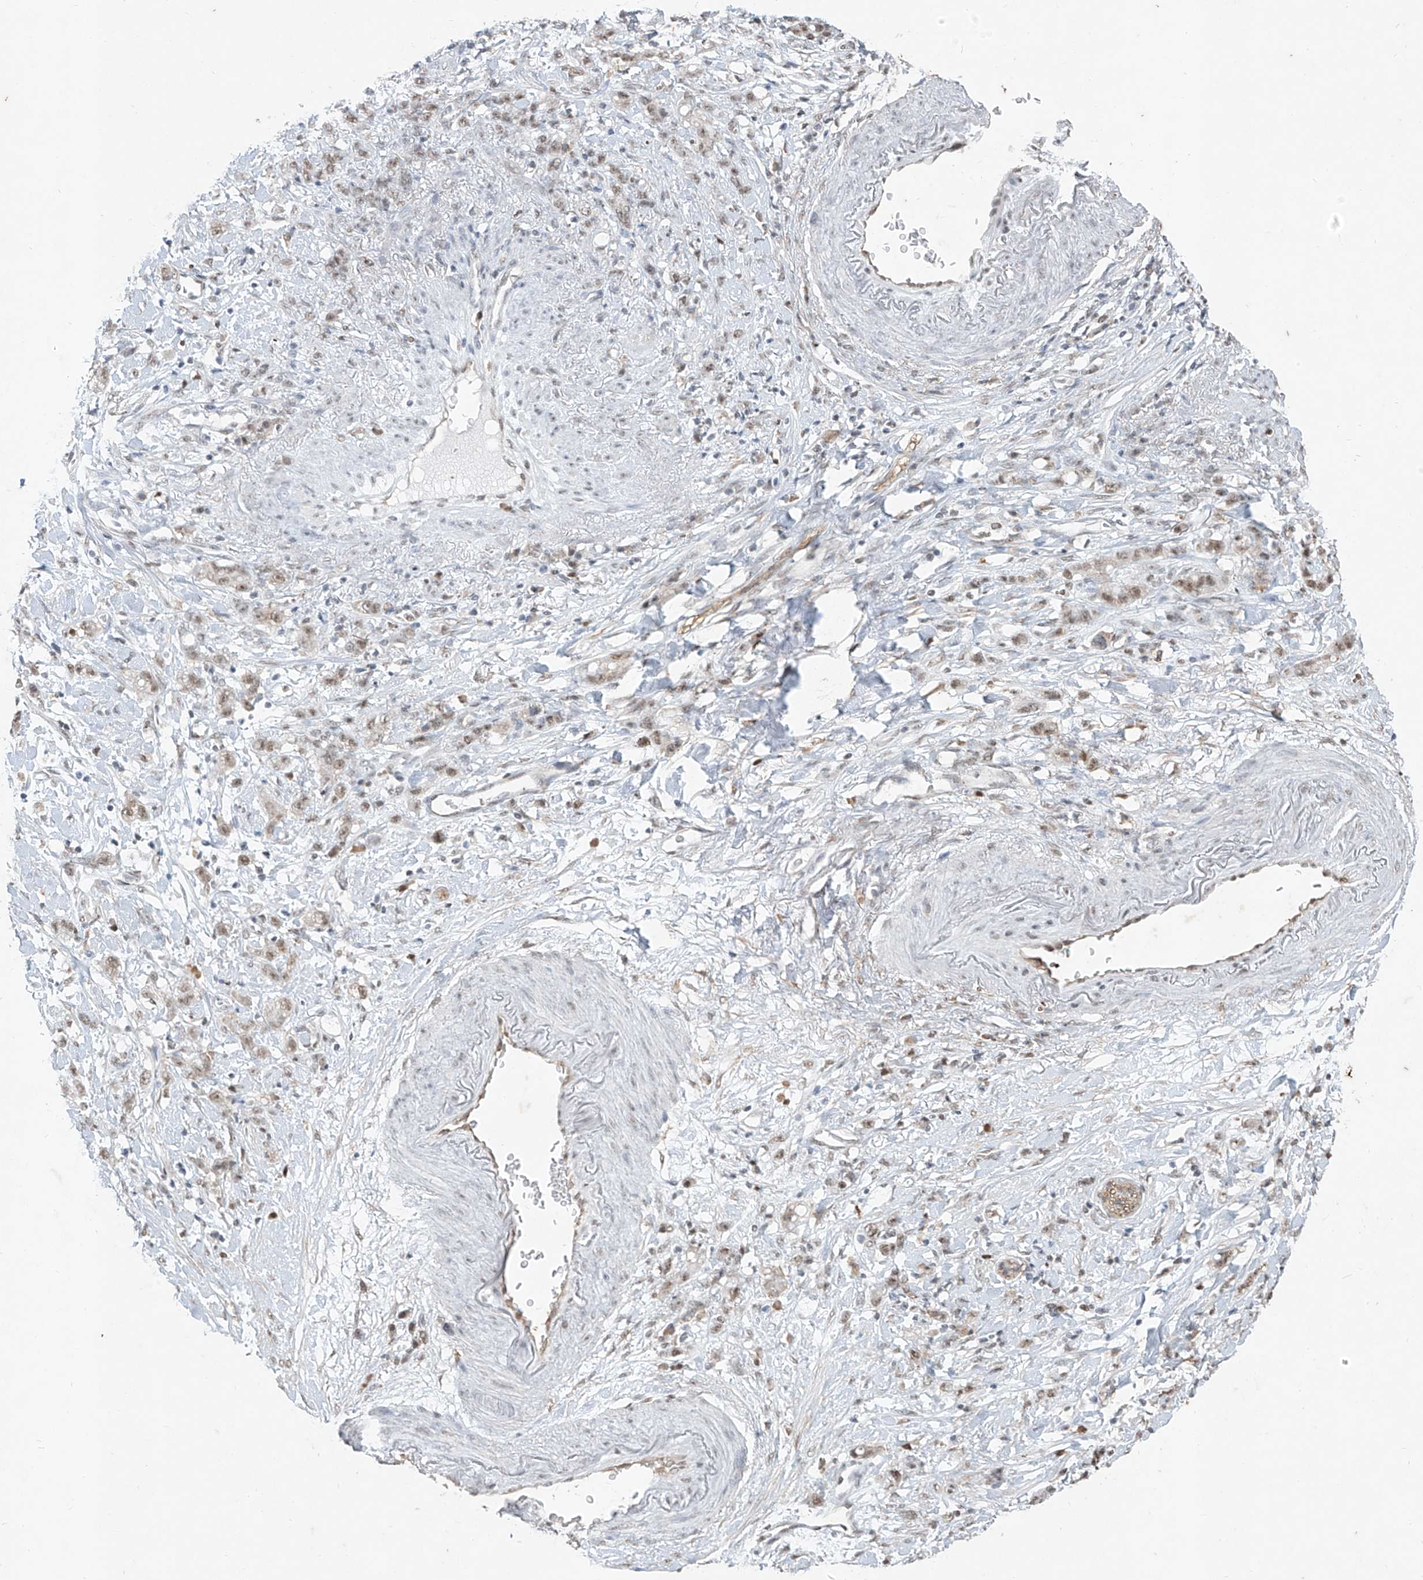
{"staining": {"intensity": "weak", "quantity": ">75%", "location": "nuclear"}, "tissue": "stomach cancer", "cell_type": "Tumor cells", "image_type": "cancer", "snomed": [{"axis": "morphology", "description": "Adenocarcinoma, NOS"}, {"axis": "topography", "description": "Stomach, lower"}], "caption": "Human stomach cancer (adenocarcinoma) stained with a brown dye exhibits weak nuclear positive expression in about >75% of tumor cells.", "gene": "TFEC", "patient": {"sex": "male", "age": 88}}